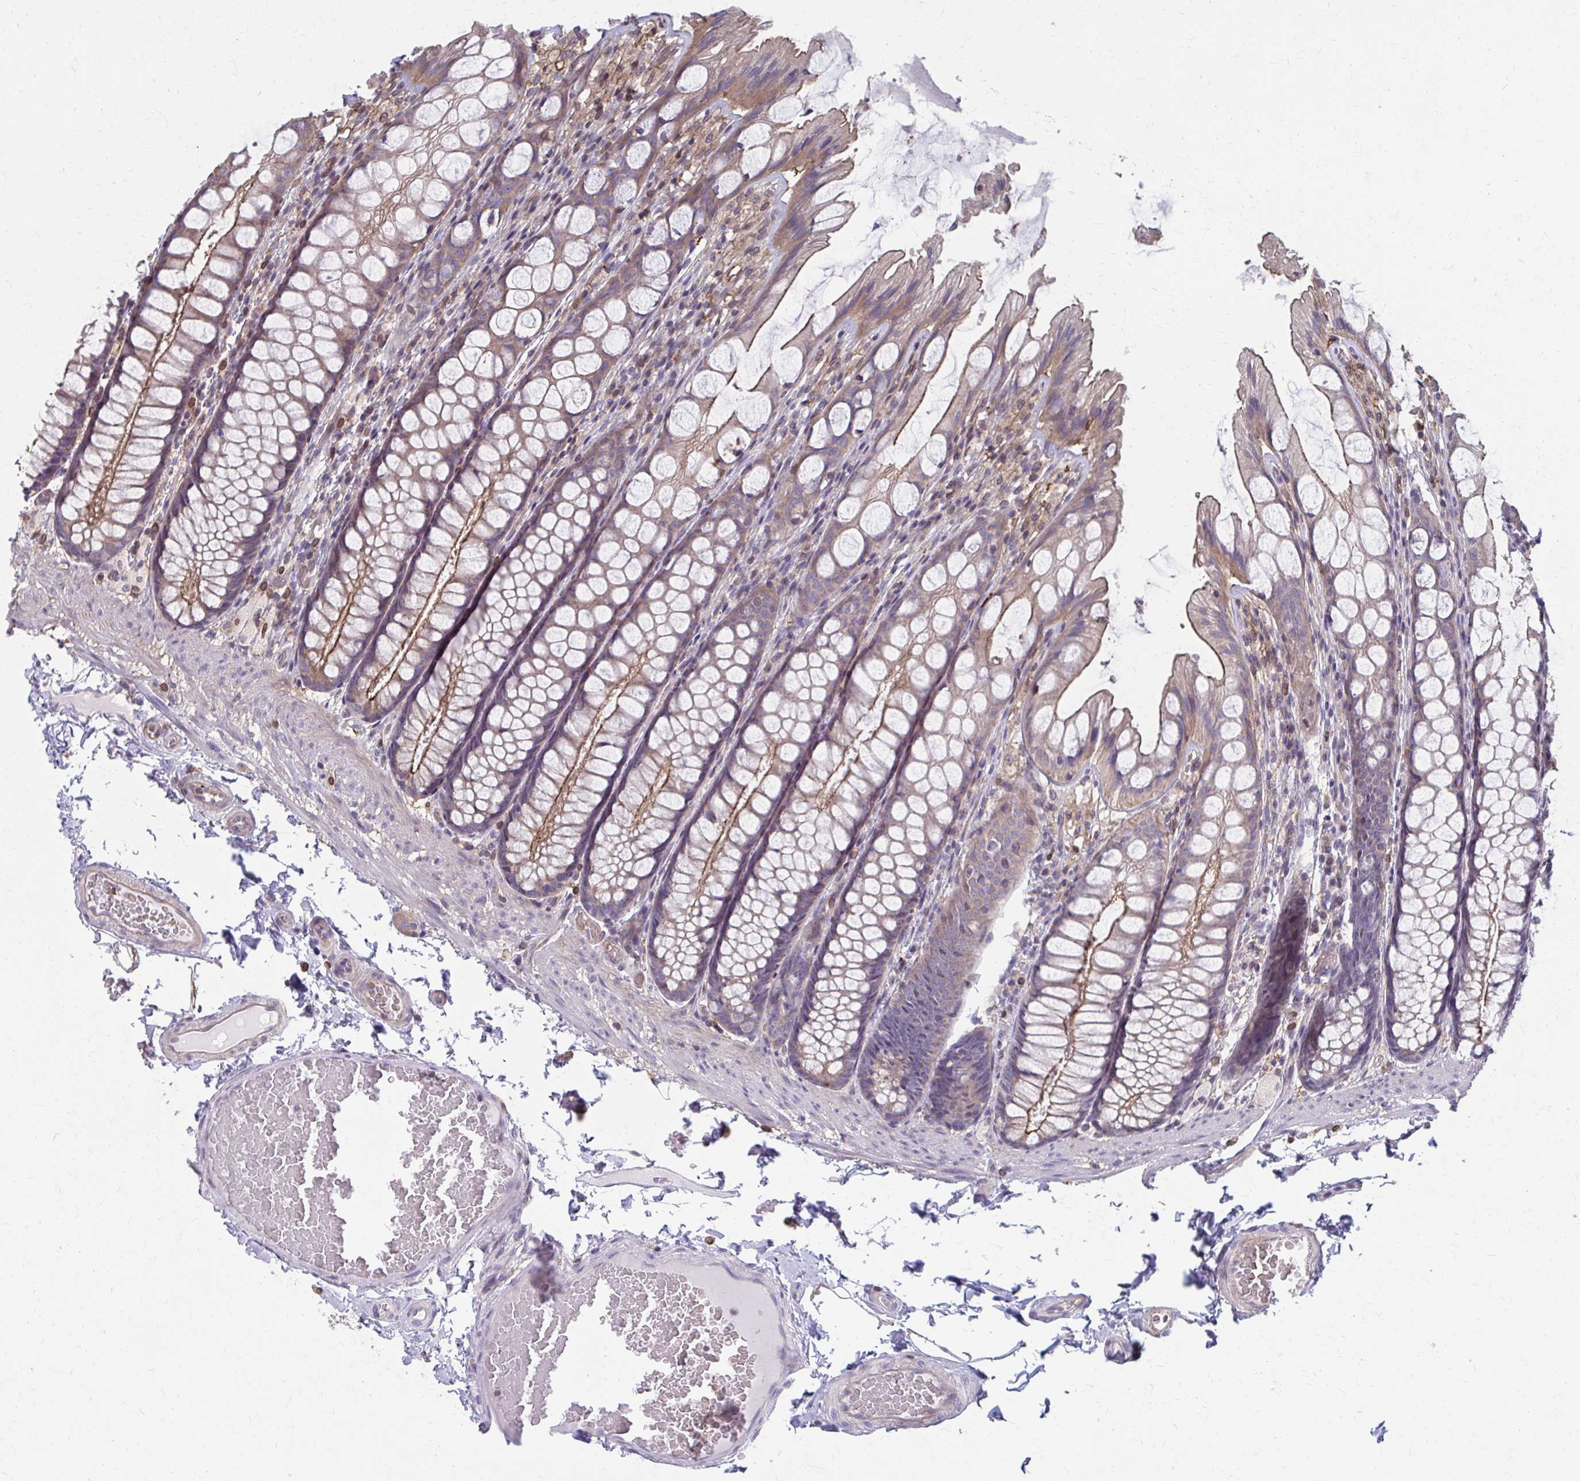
{"staining": {"intensity": "negative", "quantity": "none", "location": "none"}, "tissue": "colon", "cell_type": "Endothelial cells", "image_type": "normal", "snomed": [{"axis": "morphology", "description": "Normal tissue, NOS"}, {"axis": "topography", "description": "Colon"}], "caption": "This image is of benign colon stained with immunohistochemistry (IHC) to label a protein in brown with the nuclei are counter-stained blue. There is no staining in endothelial cells.", "gene": "MMP14", "patient": {"sex": "male", "age": 47}}